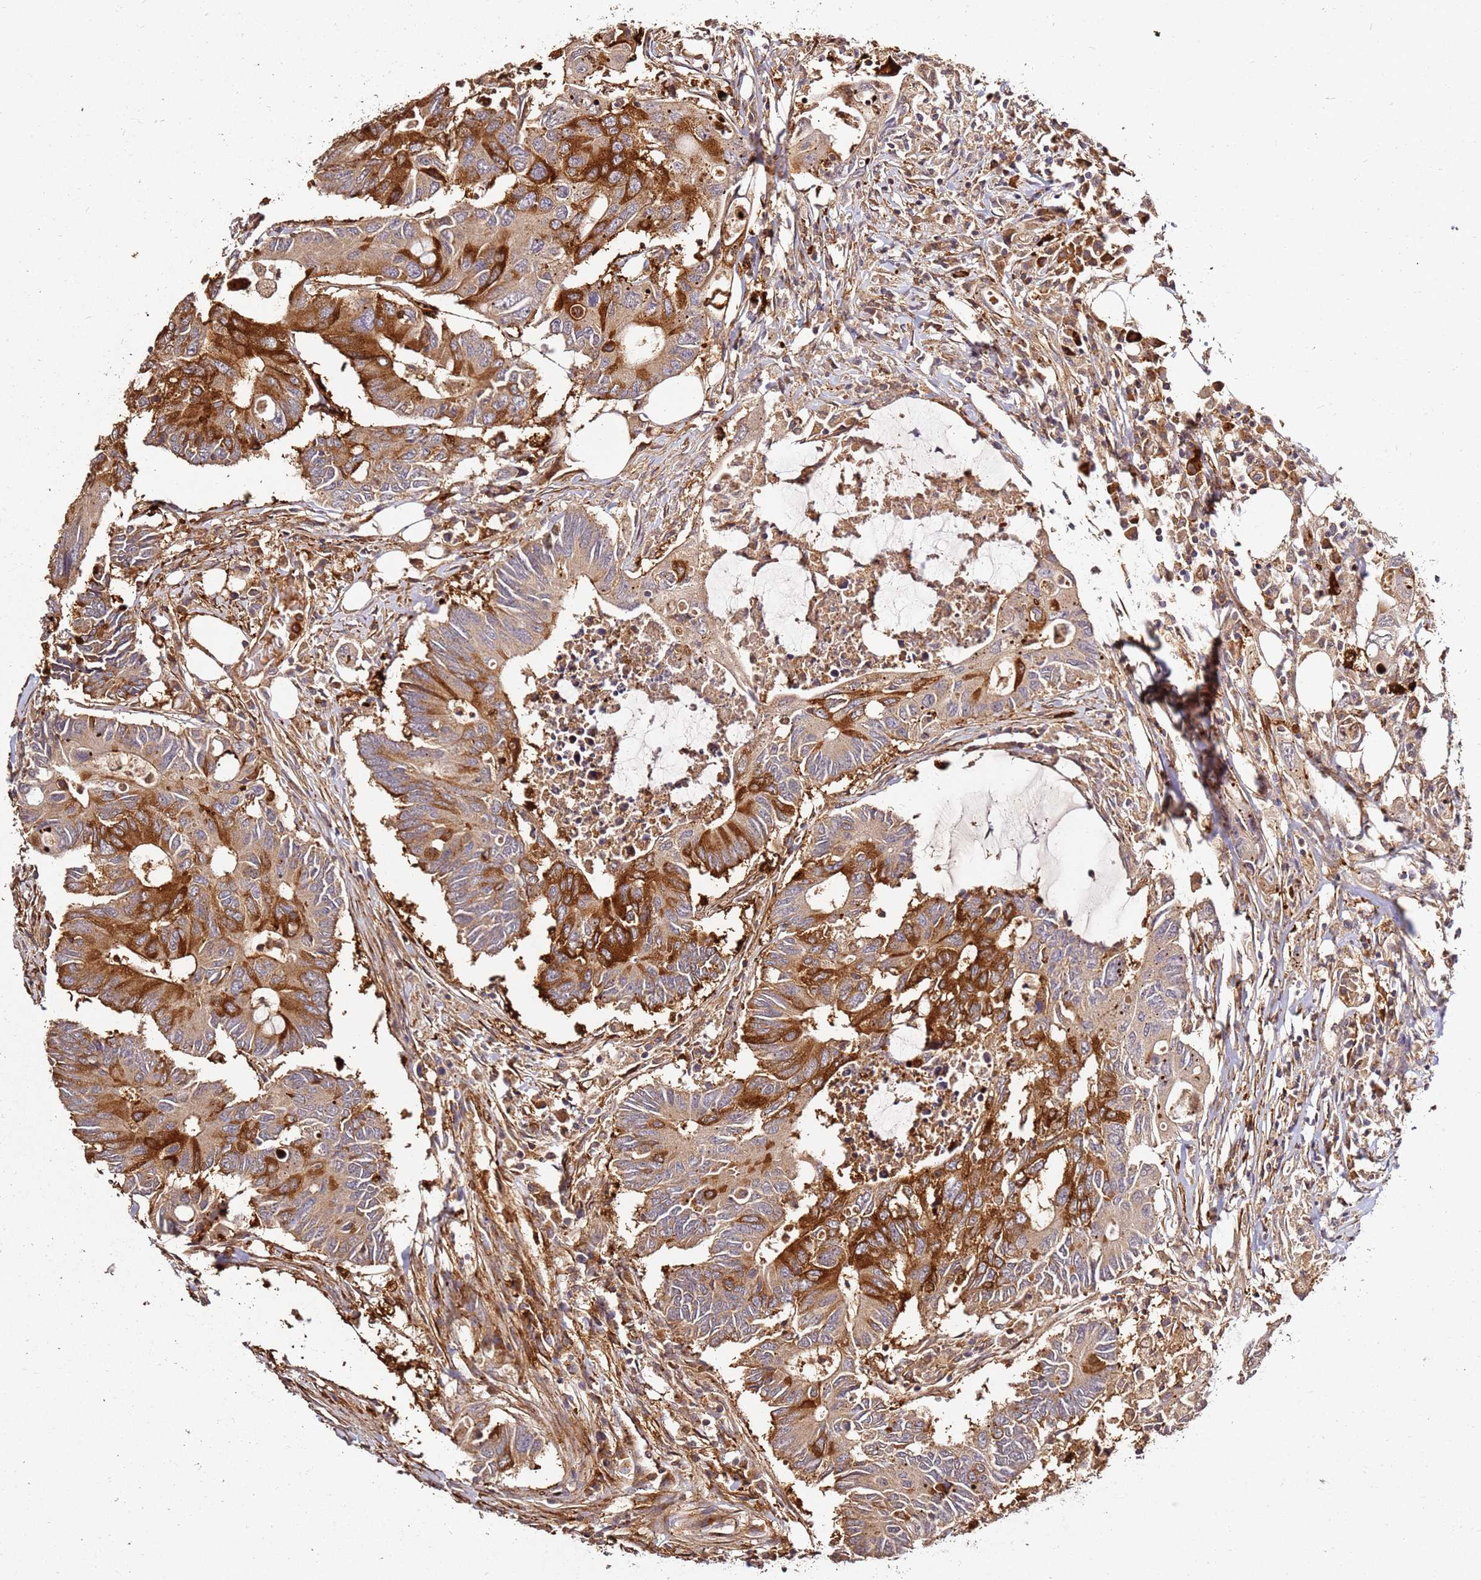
{"staining": {"intensity": "strong", "quantity": ">75%", "location": "cytoplasmic/membranous"}, "tissue": "colorectal cancer", "cell_type": "Tumor cells", "image_type": "cancer", "snomed": [{"axis": "morphology", "description": "Adenocarcinoma, NOS"}, {"axis": "topography", "description": "Colon"}], "caption": "Colorectal adenocarcinoma stained for a protein (brown) exhibits strong cytoplasmic/membranous positive positivity in approximately >75% of tumor cells.", "gene": "DVL3", "patient": {"sex": "male", "age": 71}}